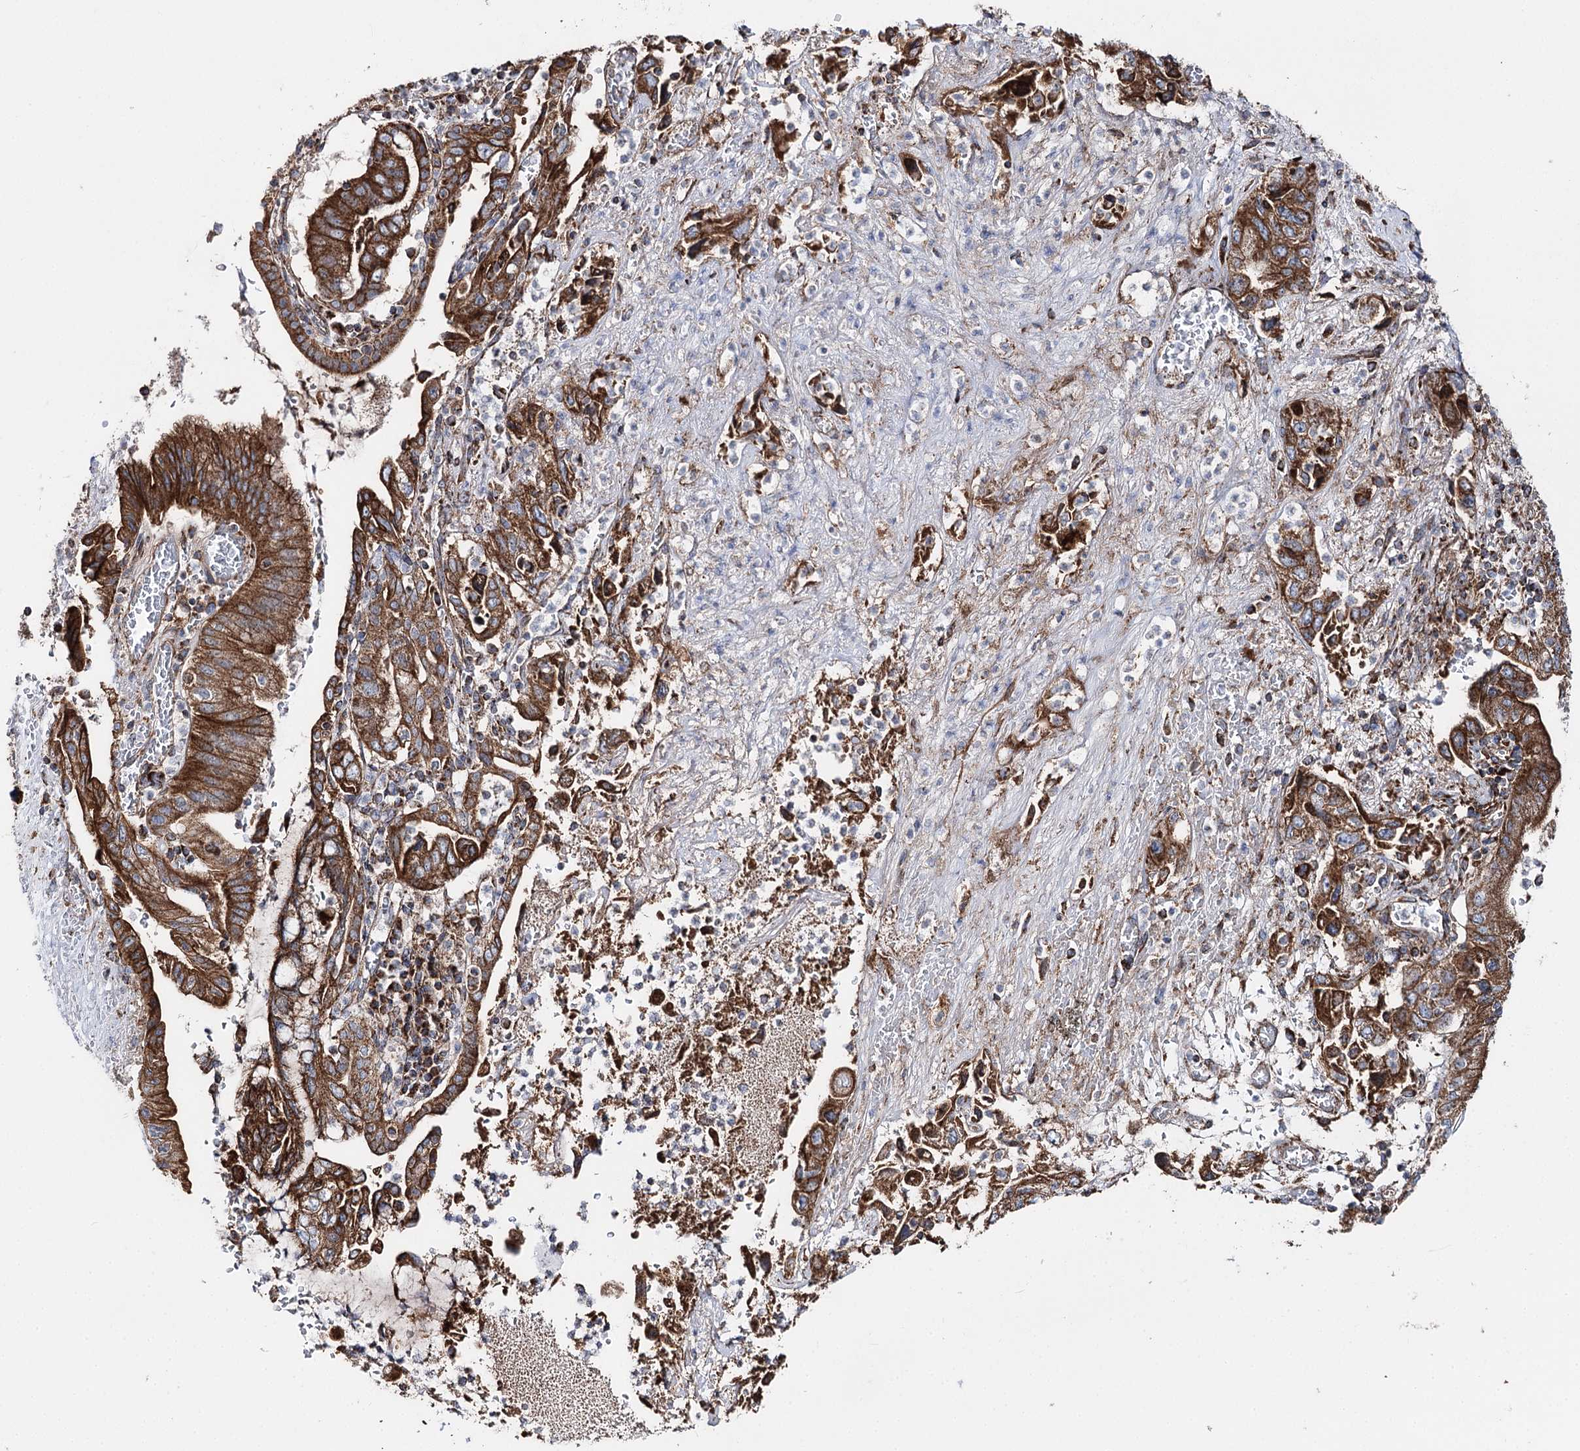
{"staining": {"intensity": "strong", "quantity": ">75%", "location": "cytoplasmic/membranous"}, "tissue": "pancreatic cancer", "cell_type": "Tumor cells", "image_type": "cancer", "snomed": [{"axis": "morphology", "description": "Adenocarcinoma, NOS"}, {"axis": "topography", "description": "Pancreas"}], "caption": "Human pancreatic adenocarcinoma stained with a brown dye shows strong cytoplasmic/membranous positive positivity in approximately >75% of tumor cells.", "gene": "MSANTD2", "patient": {"sex": "female", "age": 73}}